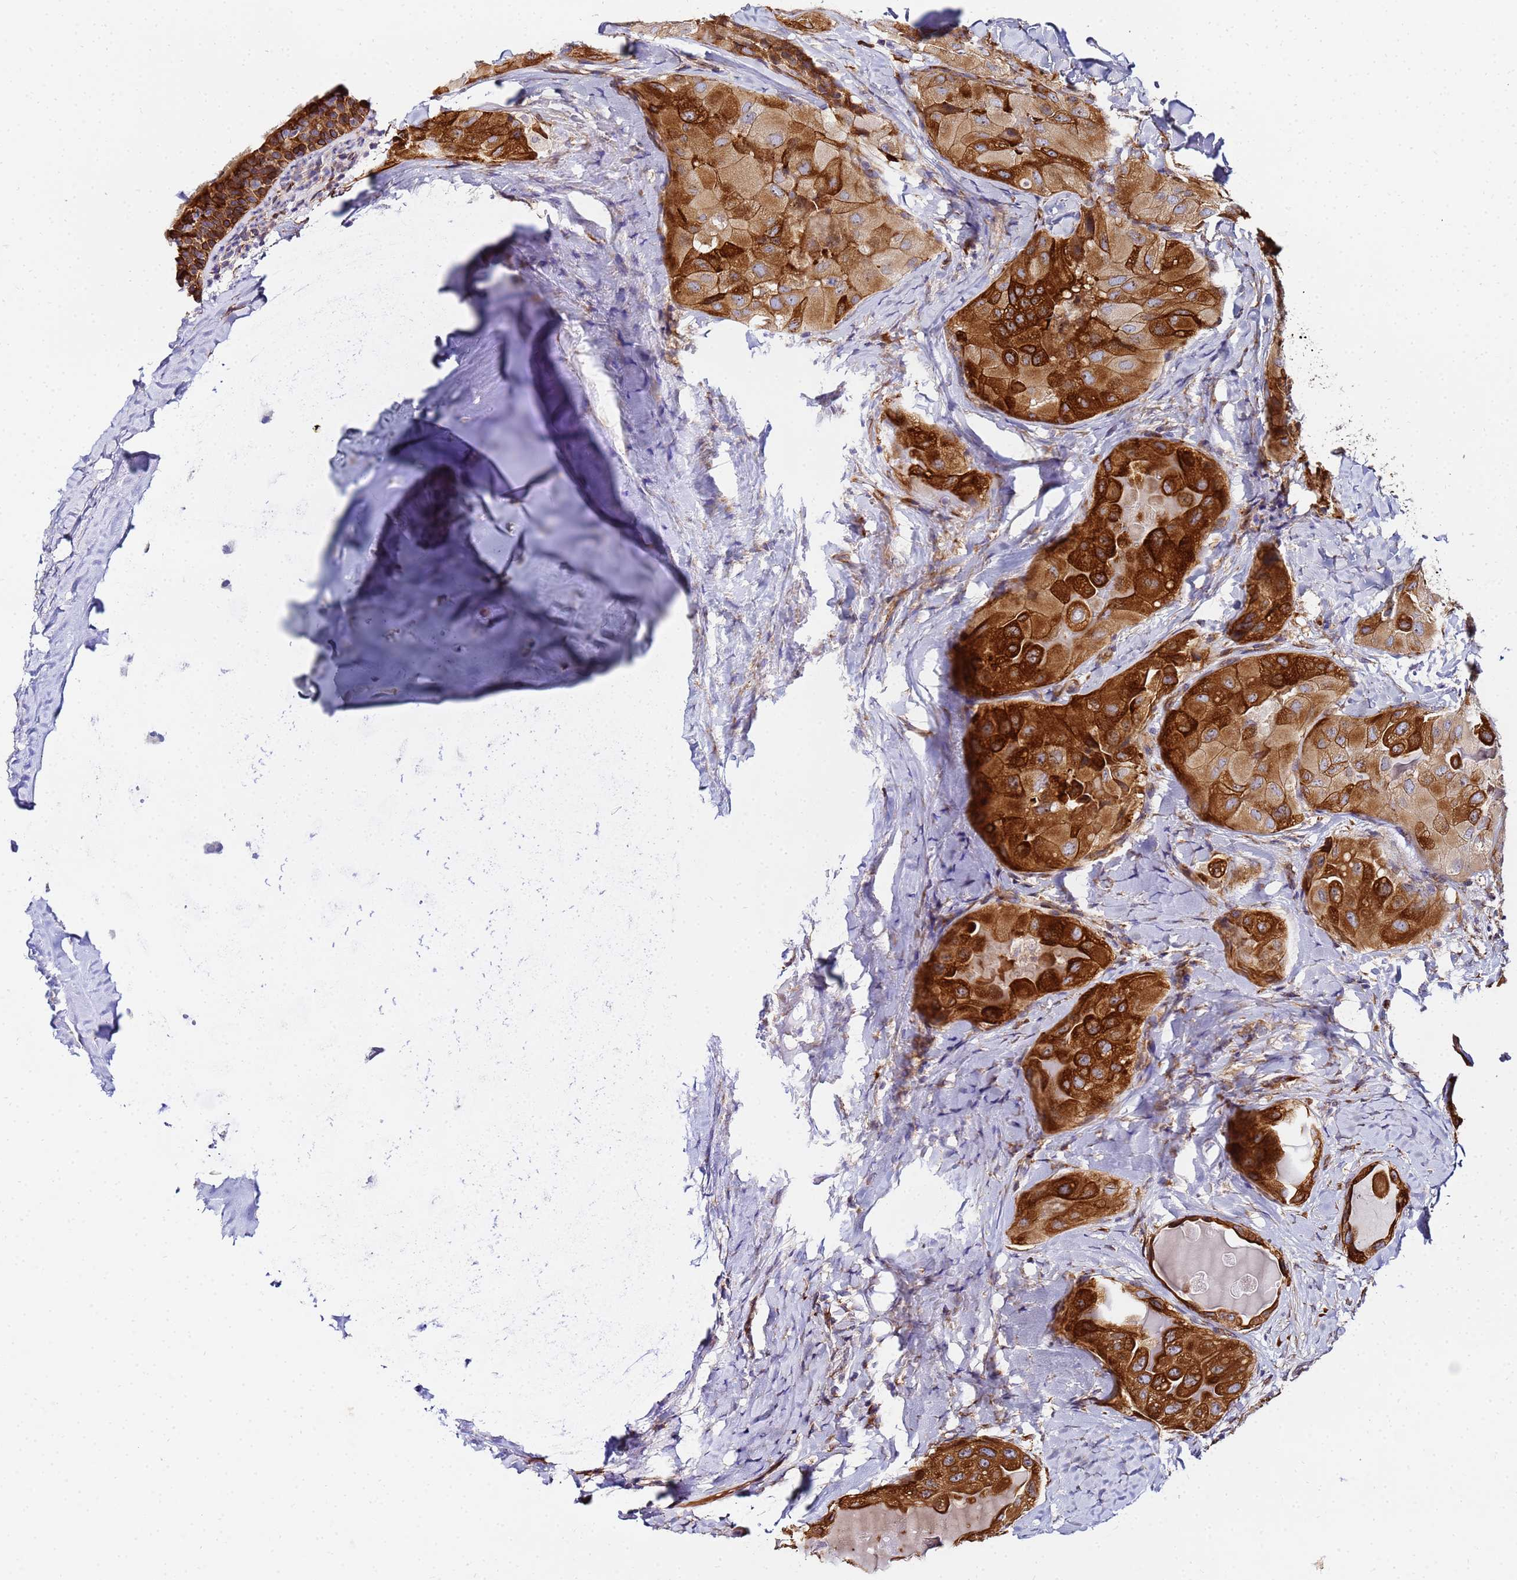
{"staining": {"intensity": "strong", "quantity": "25%-75%", "location": "cytoplasmic/membranous"}, "tissue": "thyroid cancer", "cell_type": "Tumor cells", "image_type": "cancer", "snomed": [{"axis": "morphology", "description": "Normal tissue, NOS"}, {"axis": "morphology", "description": "Papillary adenocarcinoma, NOS"}, {"axis": "topography", "description": "Thyroid gland"}], "caption": "Immunohistochemical staining of human papillary adenocarcinoma (thyroid) shows high levels of strong cytoplasmic/membranous expression in about 25%-75% of tumor cells.", "gene": "POM121", "patient": {"sex": "female", "age": 59}}